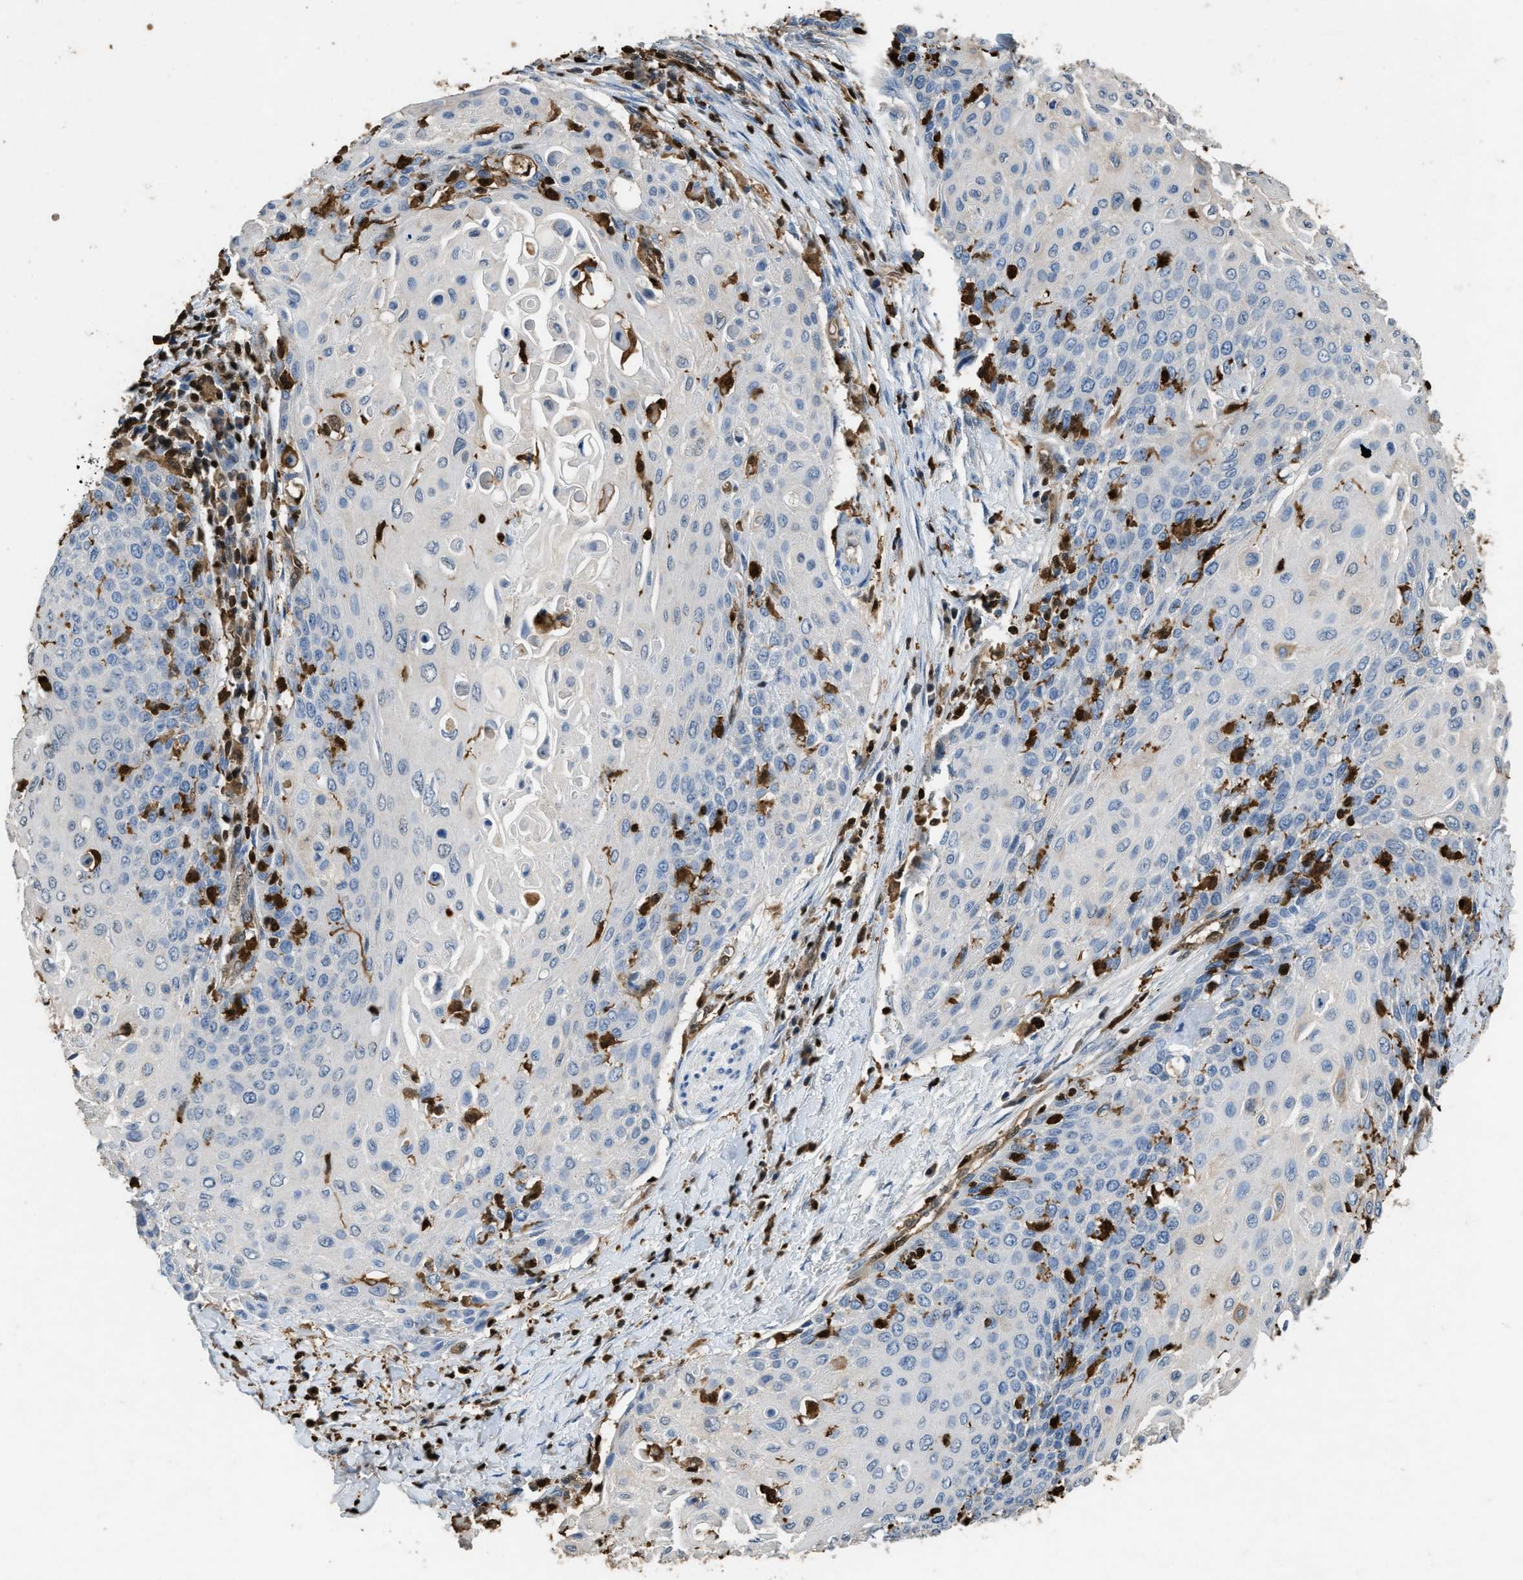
{"staining": {"intensity": "negative", "quantity": "none", "location": "none"}, "tissue": "cervical cancer", "cell_type": "Tumor cells", "image_type": "cancer", "snomed": [{"axis": "morphology", "description": "Squamous cell carcinoma, NOS"}, {"axis": "topography", "description": "Cervix"}], "caption": "Immunohistochemical staining of cervical squamous cell carcinoma demonstrates no significant positivity in tumor cells.", "gene": "ARHGDIB", "patient": {"sex": "female", "age": 39}}